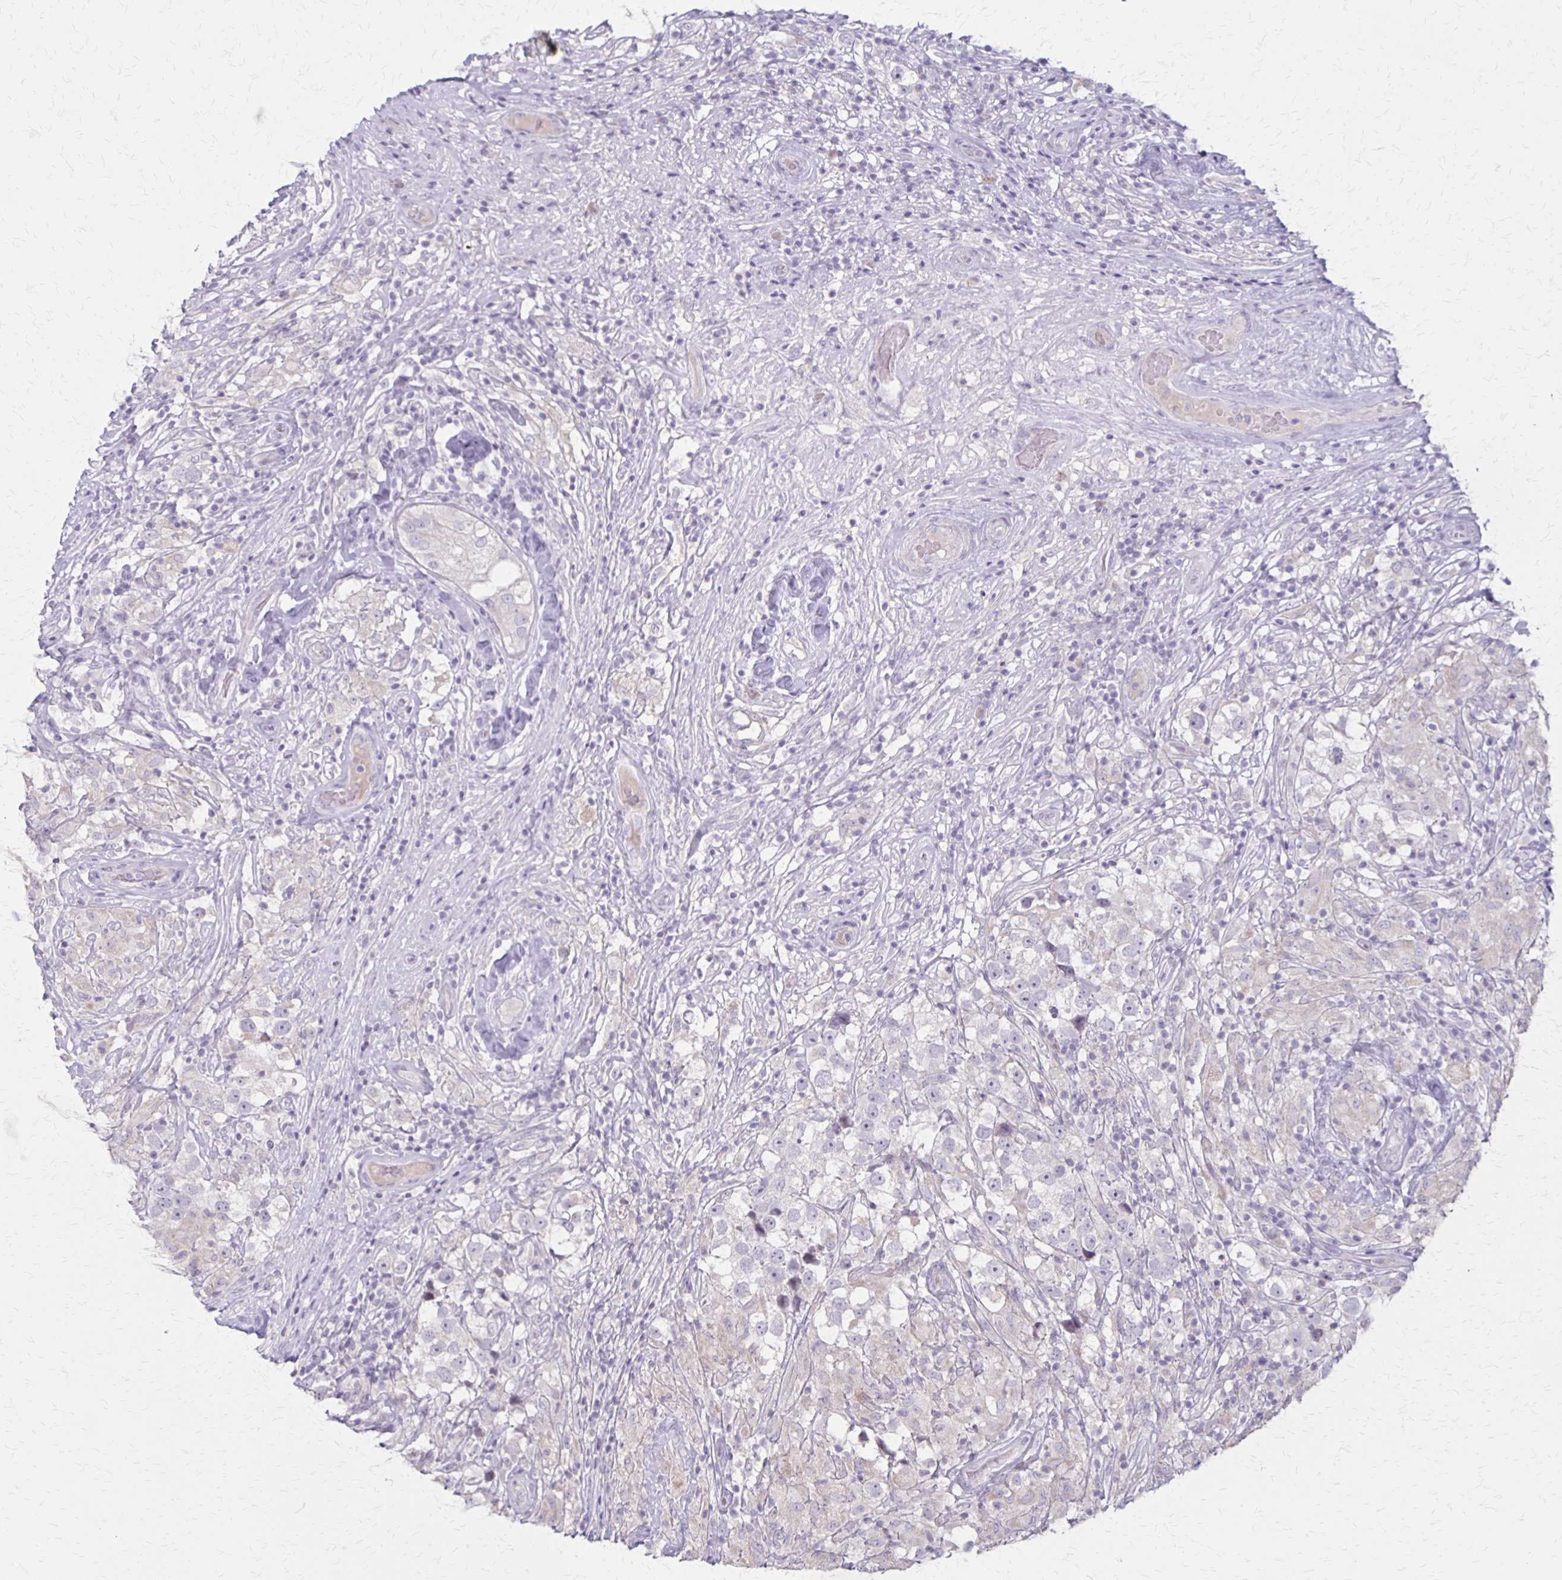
{"staining": {"intensity": "negative", "quantity": "none", "location": "none"}, "tissue": "testis cancer", "cell_type": "Tumor cells", "image_type": "cancer", "snomed": [{"axis": "morphology", "description": "Seminoma, NOS"}, {"axis": "topography", "description": "Testis"}], "caption": "Immunohistochemistry (IHC) of human testis cancer reveals no positivity in tumor cells.", "gene": "SLC35E2B", "patient": {"sex": "male", "age": 46}}